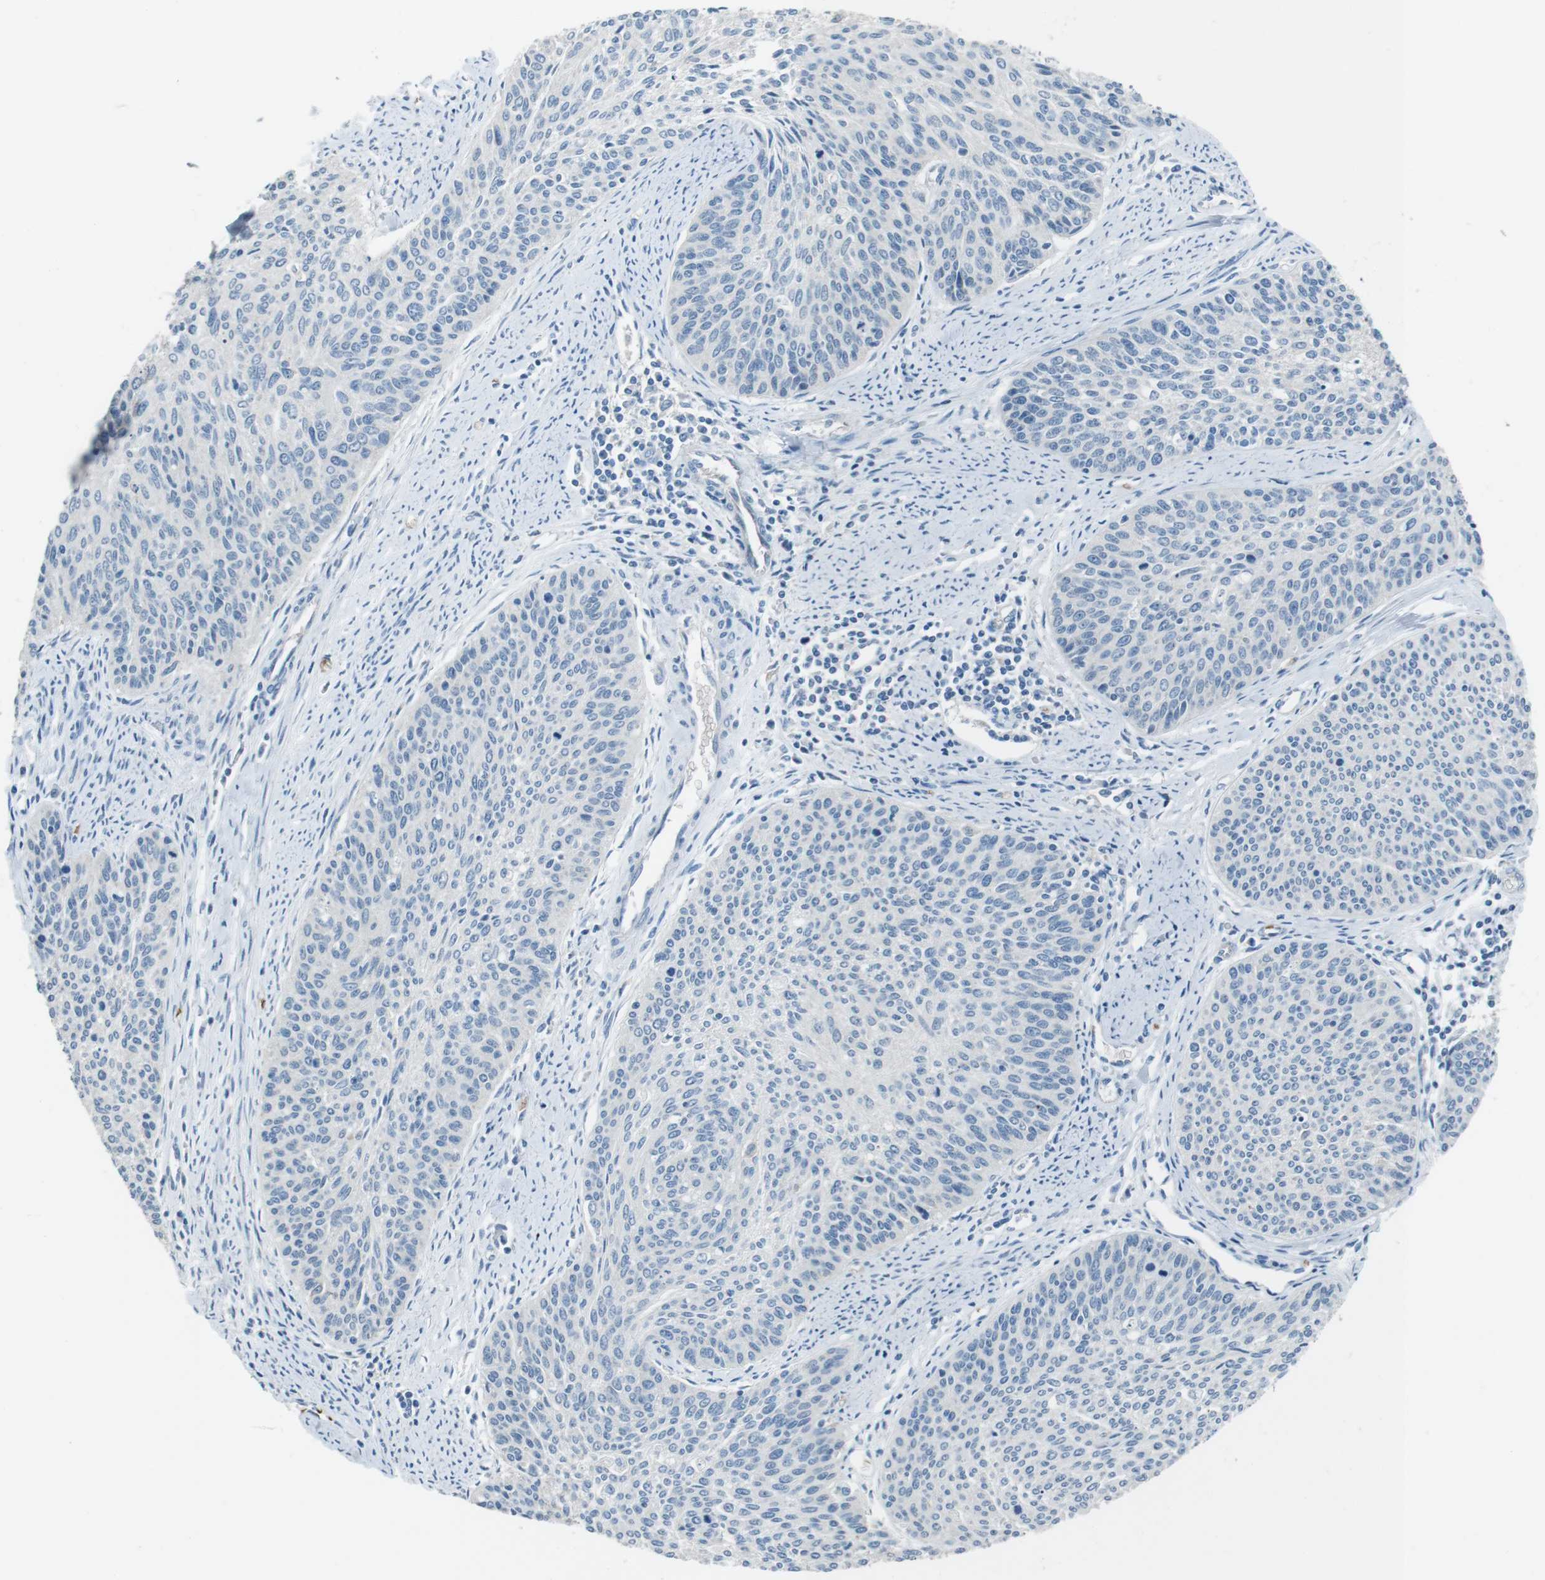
{"staining": {"intensity": "negative", "quantity": "none", "location": "none"}, "tissue": "cervical cancer", "cell_type": "Tumor cells", "image_type": "cancer", "snomed": [{"axis": "morphology", "description": "Squamous cell carcinoma, NOS"}, {"axis": "topography", "description": "Cervix"}], "caption": "There is no significant staining in tumor cells of cervical cancer.", "gene": "SPTA1", "patient": {"sex": "female", "age": 55}}